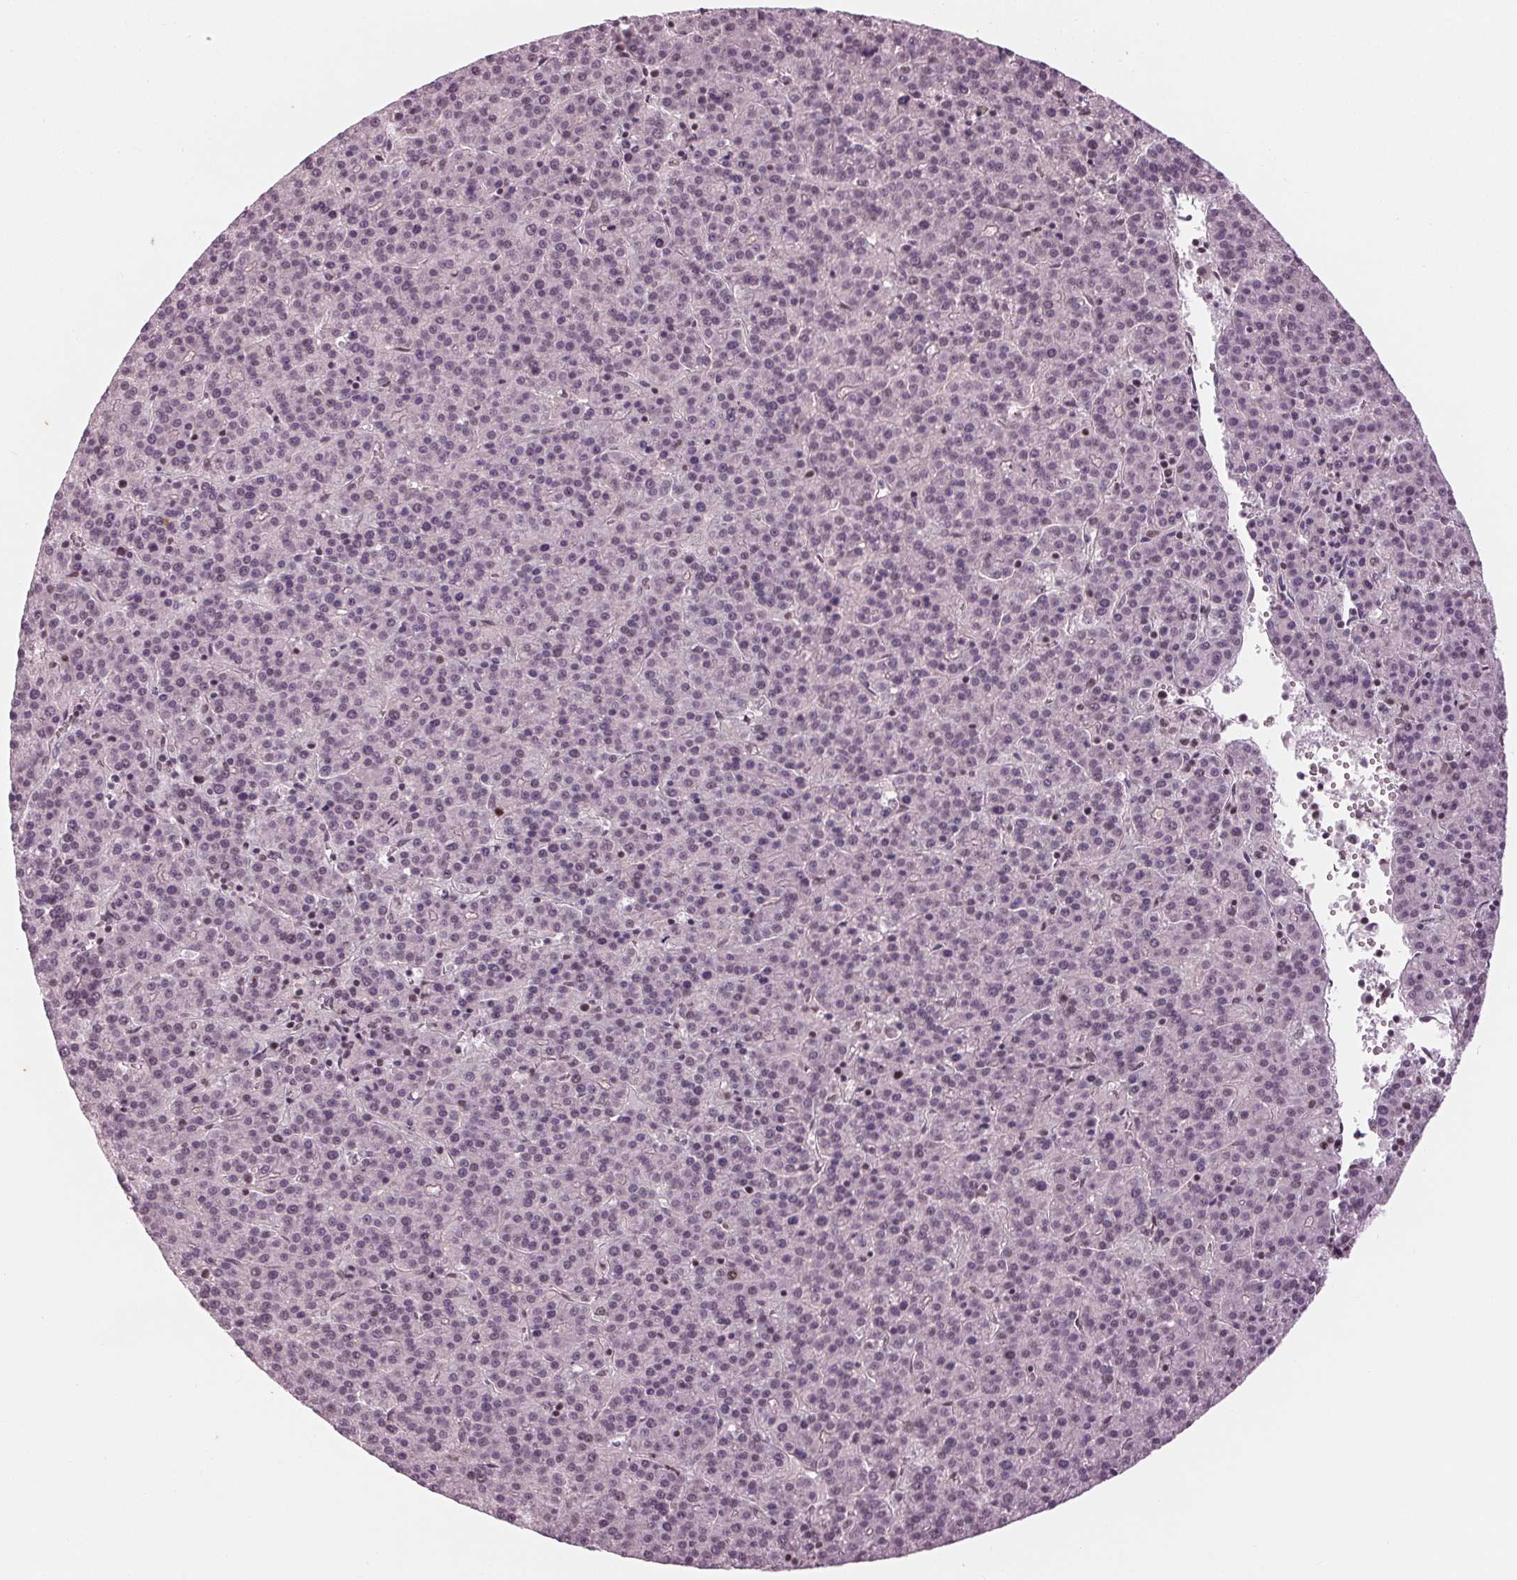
{"staining": {"intensity": "negative", "quantity": "none", "location": "none"}, "tissue": "liver cancer", "cell_type": "Tumor cells", "image_type": "cancer", "snomed": [{"axis": "morphology", "description": "Carcinoma, Hepatocellular, NOS"}, {"axis": "topography", "description": "Liver"}], "caption": "Immunohistochemistry micrograph of human hepatocellular carcinoma (liver) stained for a protein (brown), which displays no staining in tumor cells. (DAB (3,3'-diaminobenzidine) IHC with hematoxylin counter stain).", "gene": "DNMT3L", "patient": {"sex": "female", "age": 58}}